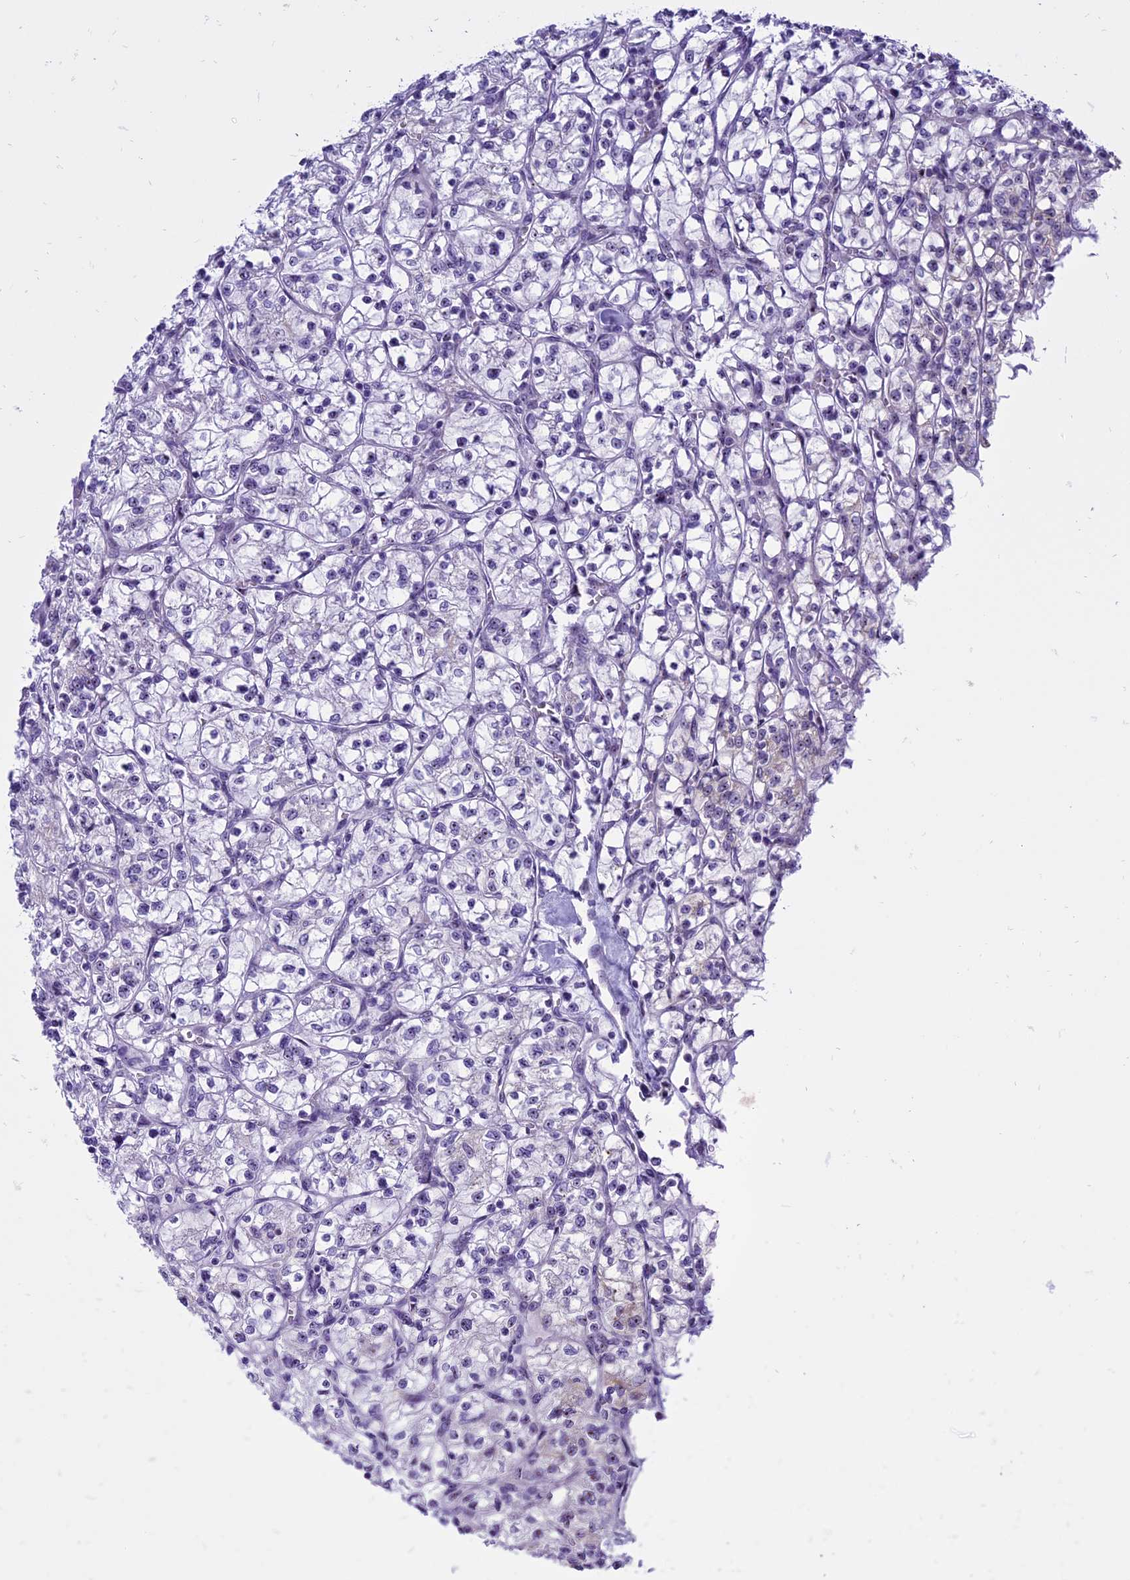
{"staining": {"intensity": "negative", "quantity": "none", "location": "none"}, "tissue": "renal cancer", "cell_type": "Tumor cells", "image_type": "cancer", "snomed": [{"axis": "morphology", "description": "Adenocarcinoma, NOS"}, {"axis": "topography", "description": "Kidney"}], "caption": "The IHC image has no significant staining in tumor cells of renal cancer (adenocarcinoma) tissue.", "gene": "TBL3", "patient": {"sex": "female", "age": 64}}